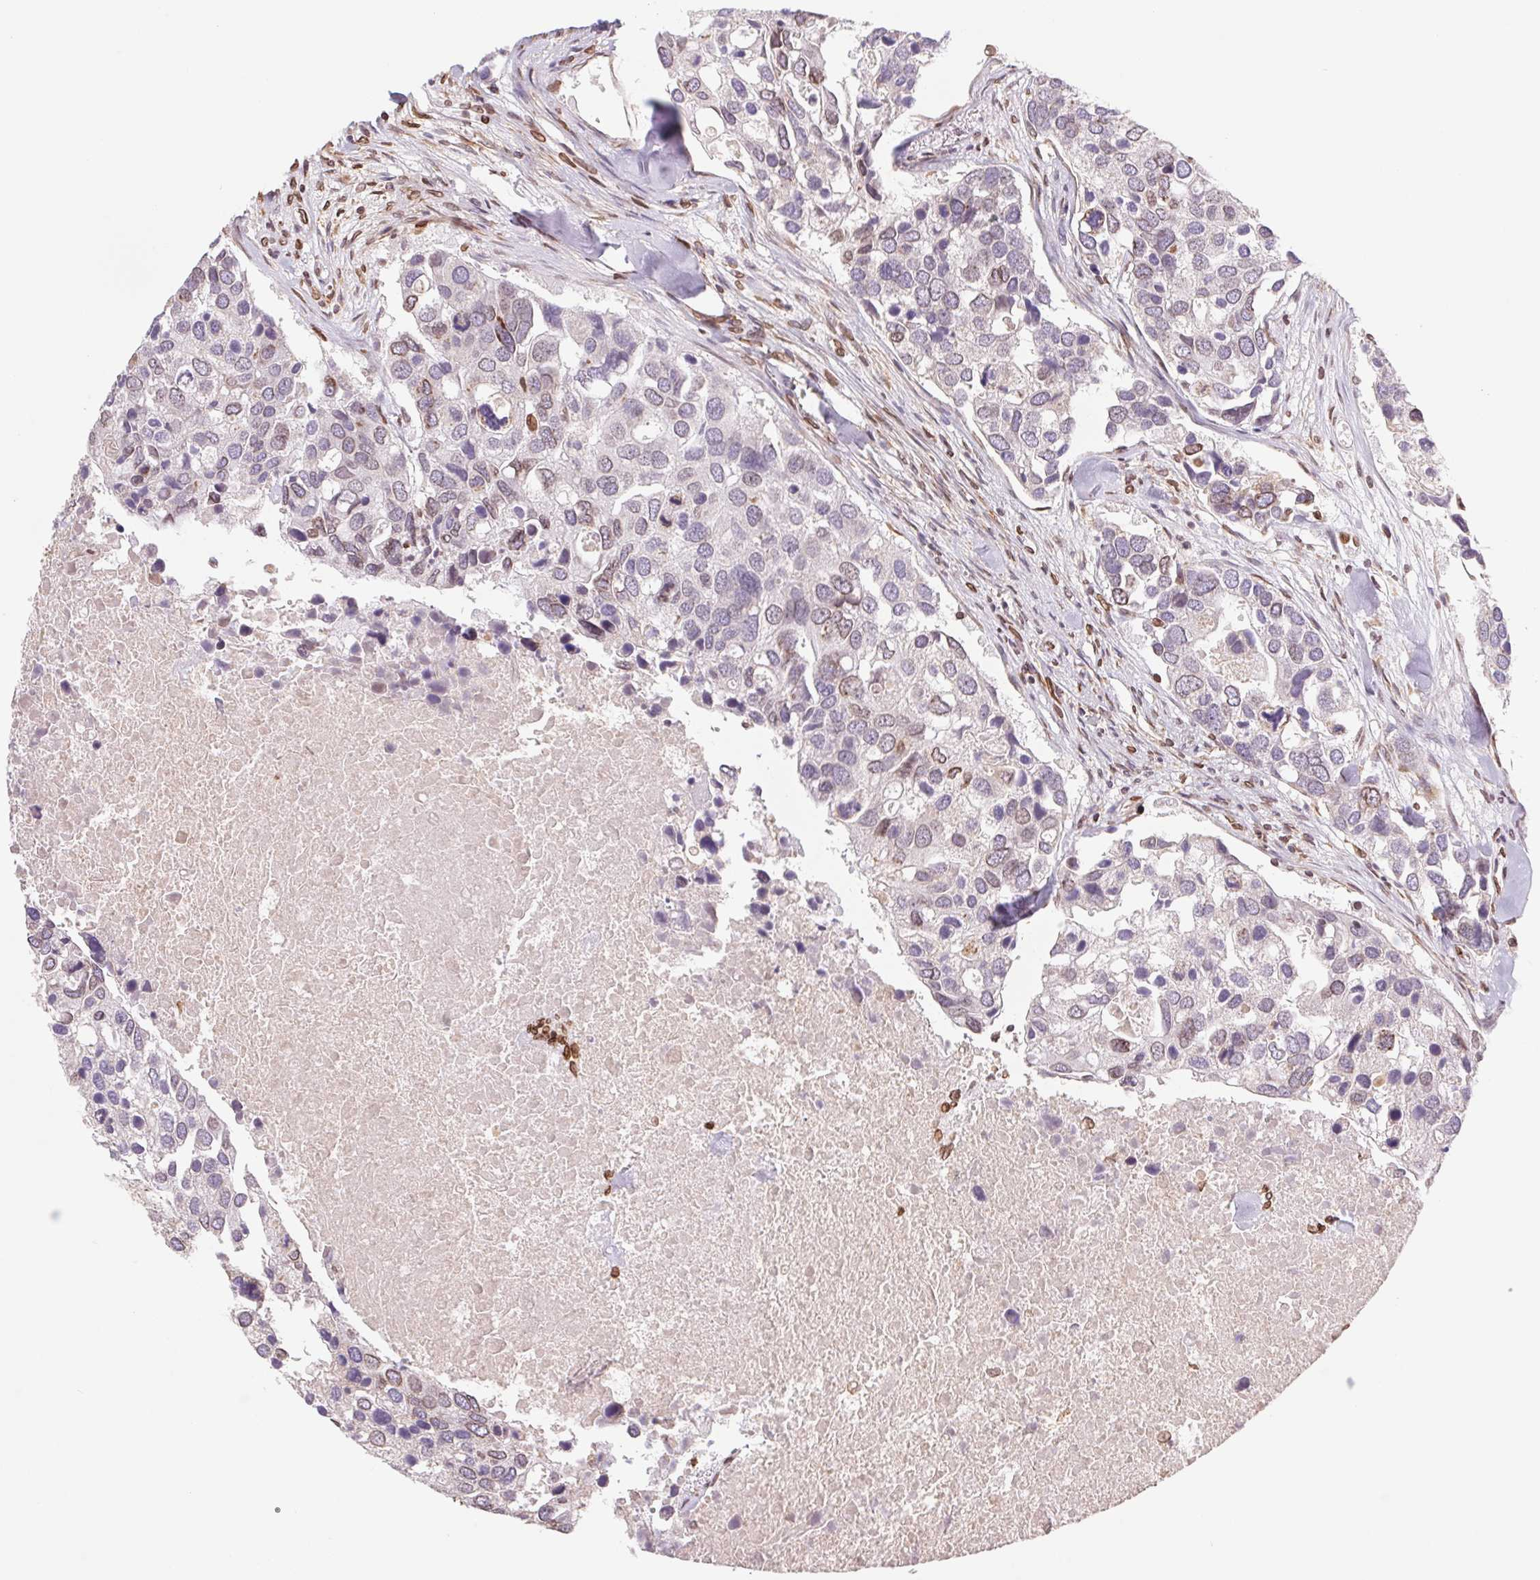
{"staining": {"intensity": "moderate", "quantity": "<25%", "location": "cytoplasmic/membranous,nuclear"}, "tissue": "breast cancer", "cell_type": "Tumor cells", "image_type": "cancer", "snomed": [{"axis": "morphology", "description": "Duct carcinoma"}, {"axis": "topography", "description": "Breast"}], "caption": "An image showing moderate cytoplasmic/membranous and nuclear staining in about <25% of tumor cells in breast cancer (invasive ductal carcinoma), as visualized by brown immunohistochemical staining.", "gene": "LMNB2", "patient": {"sex": "female", "age": 83}}